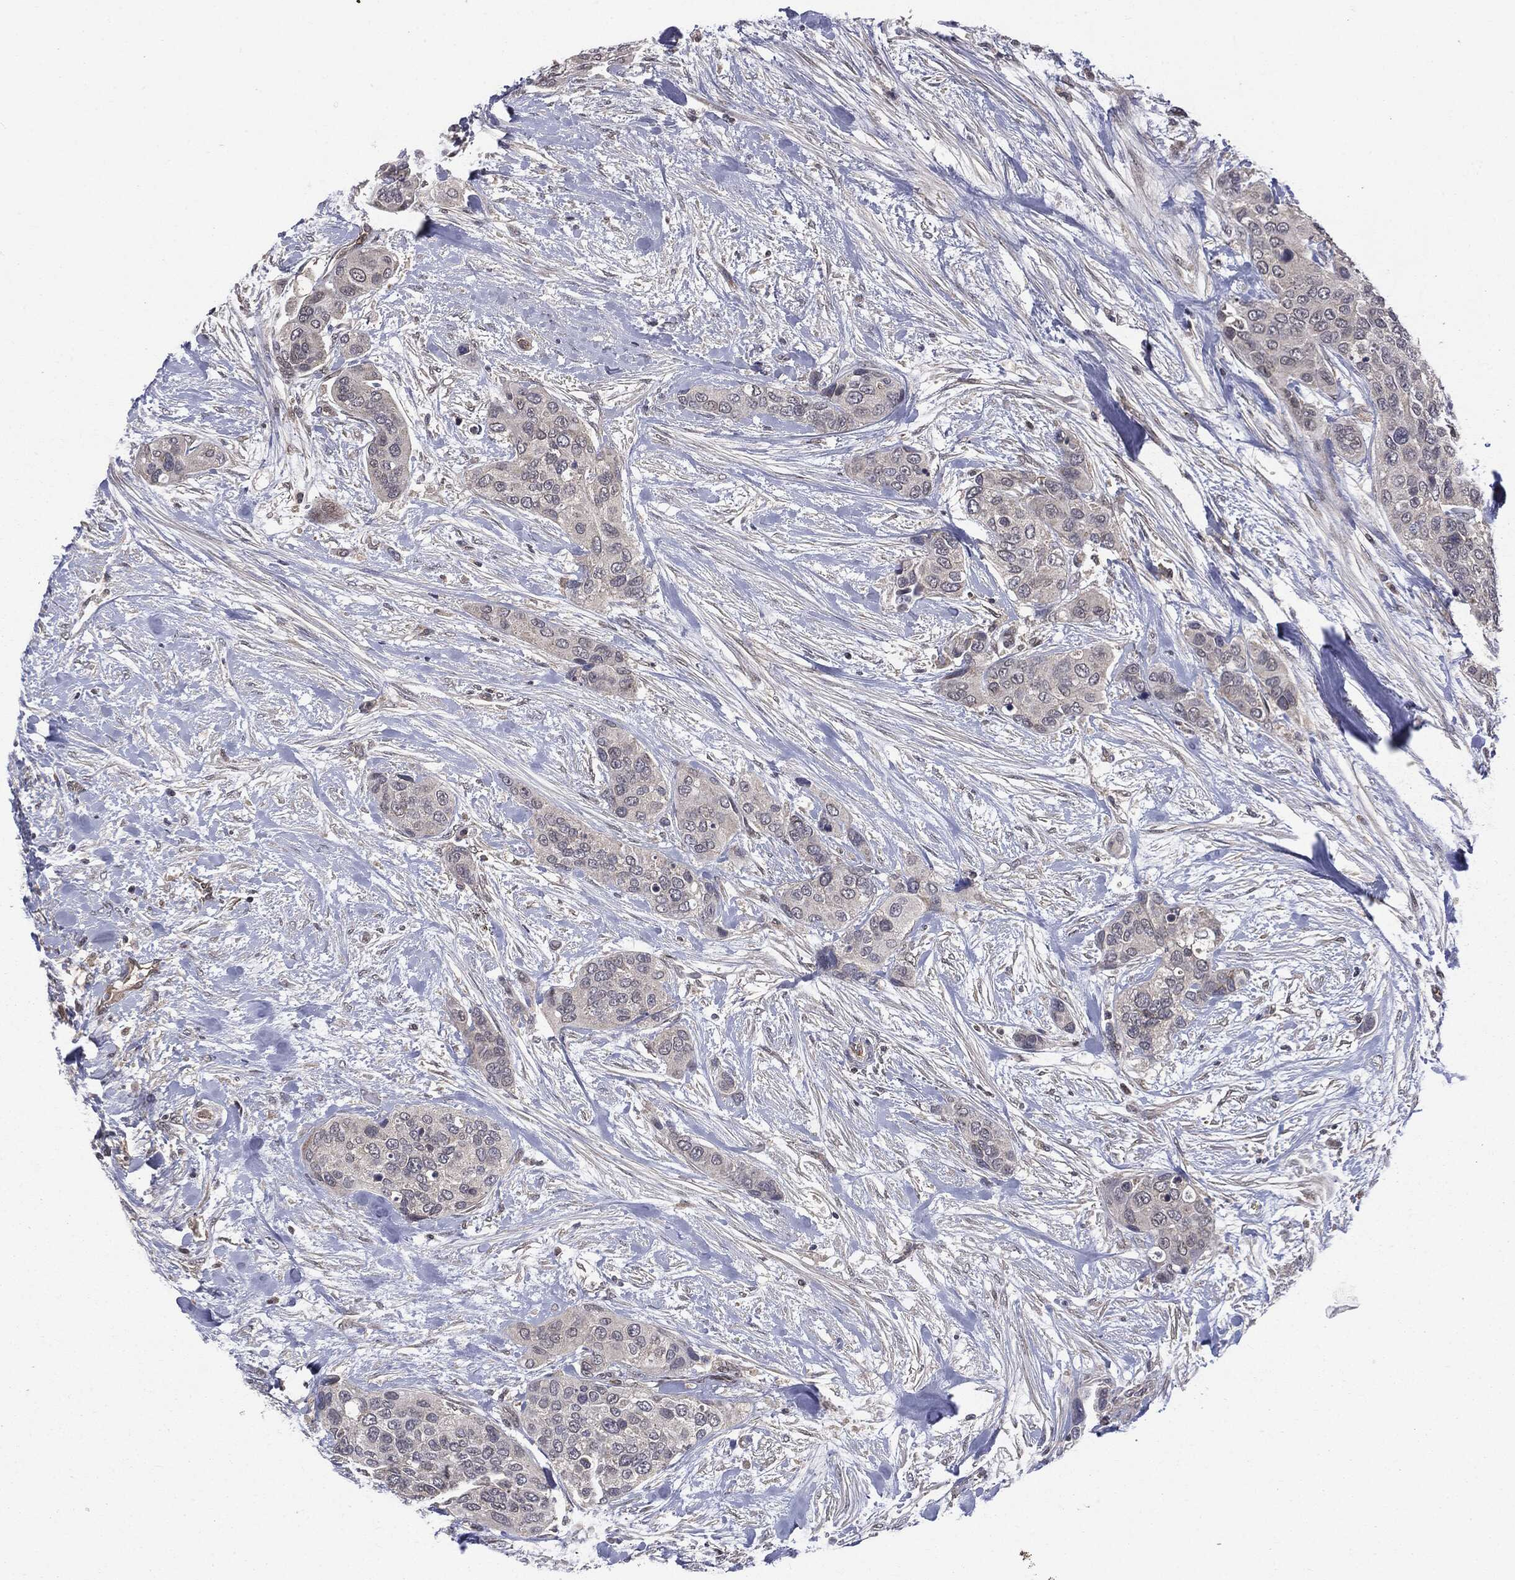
{"staining": {"intensity": "negative", "quantity": "none", "location": "none"}, "tissue": "urothelial cancer", "cell_type": "Tumor cells", "image_type": "cancer", "snomed": [{"axis": "morphology", "description": "Urothelial carcinoma, High grade"}, {"axis": "topography", "description": "Urinary bladder"}], "caption": "Immunohistochemistry (IHC) image of neoplastic tissue: urothelial cancer stained with DAB shows no significant protein expression in tumor cells.", "gene": "PTPA", "patient": {"sex": "male", "age": 77}}